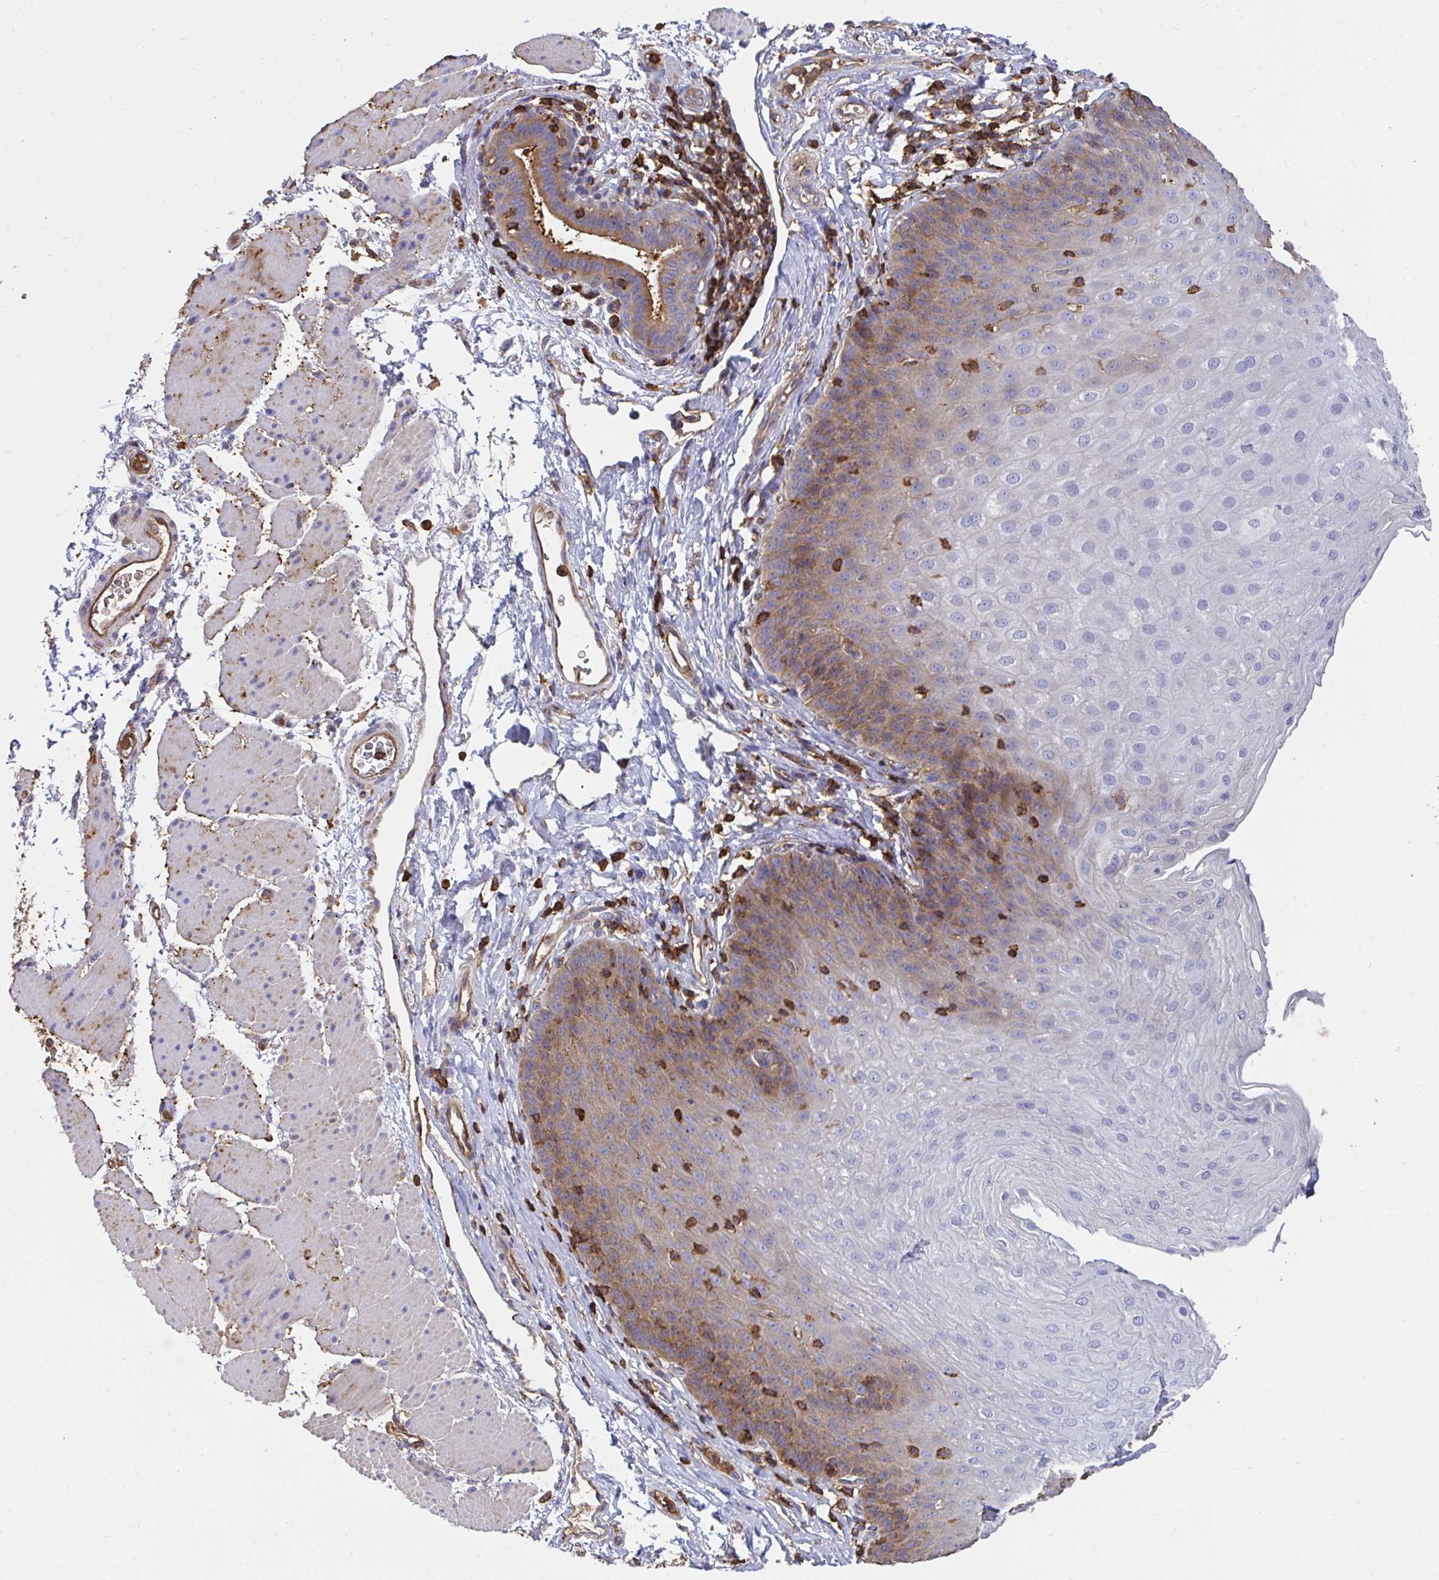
{"staining": {"intensity": "moderate", "quantity": "<25%", "location": "cytoplasmic/membranous"}, "tissue": "esophagus", "cell_type": "Squamous epithelial cells", "image_type": "normal", "snomed": [{"axis": "morphology", "description": "Normal tissue, NOS"}, {"axis": "topography", "description": "Esophagus"}], "caption": "IHC image of unremarkable human esophagus stained for a protein (brown), which shows low levels of moderate cytoplasmic/membranous expression in approximately <25% of squamous epithelial cells.", "gene": "CFL1", "patient": {"sex": "female", "age": 81}}